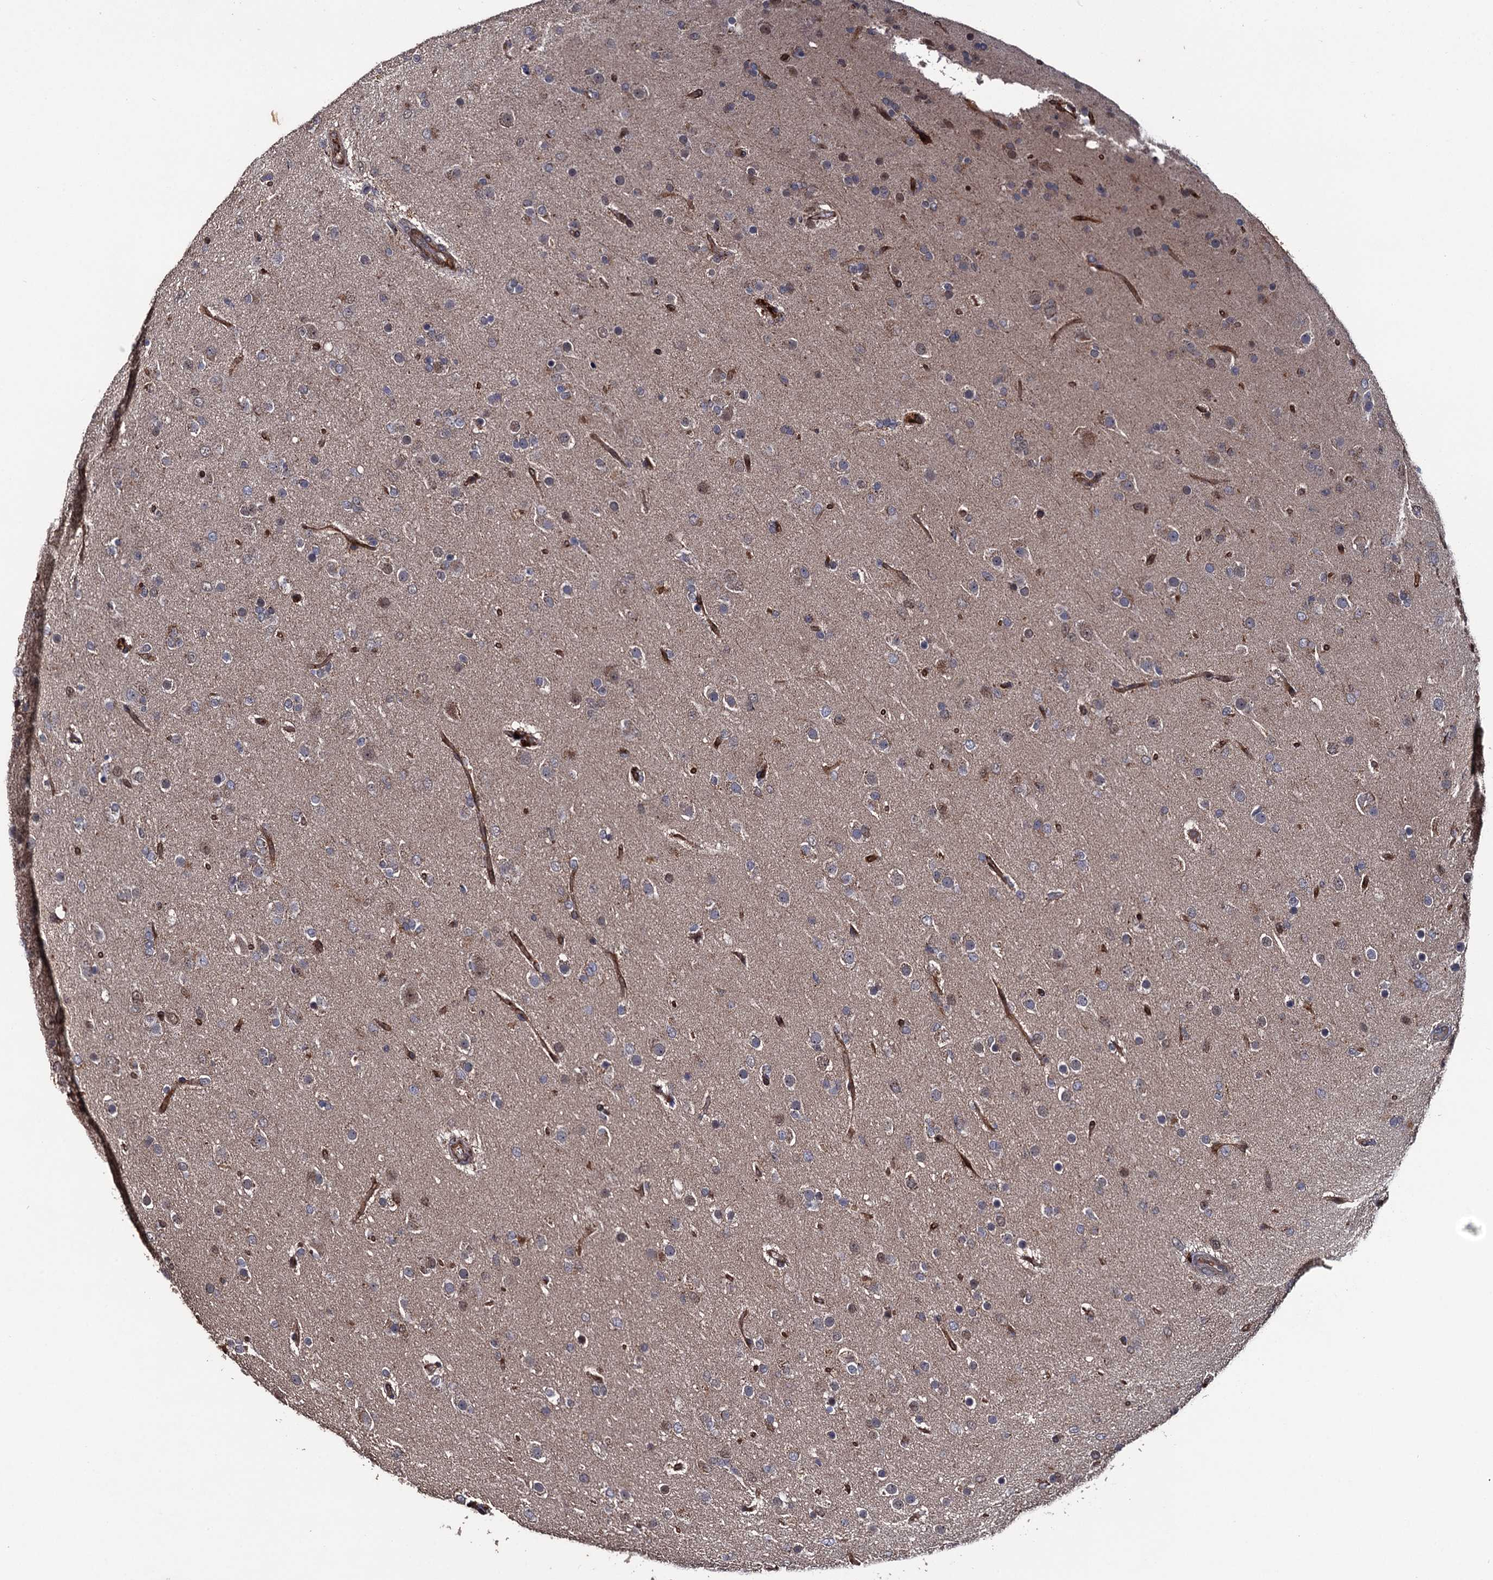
{"staining": {"intensity": "weak", "quantity": "<25%", "location": "nuclear"}, "tissue": "glioma", "cell_type": "Tumor cells", "image_type": "cancer", "snomed": [{"axis": "morphology", "description": "Glioma, malignant, Low grade"}, {"axis": "topography", "description": "Brain"}], "caption": "Malignant glioma (low-grade) was stained to show a protein in brown. There is no significant positivity in tumor cells.", "gene": "LRRC63", "patient": {"sex": "male", "age": 65}}